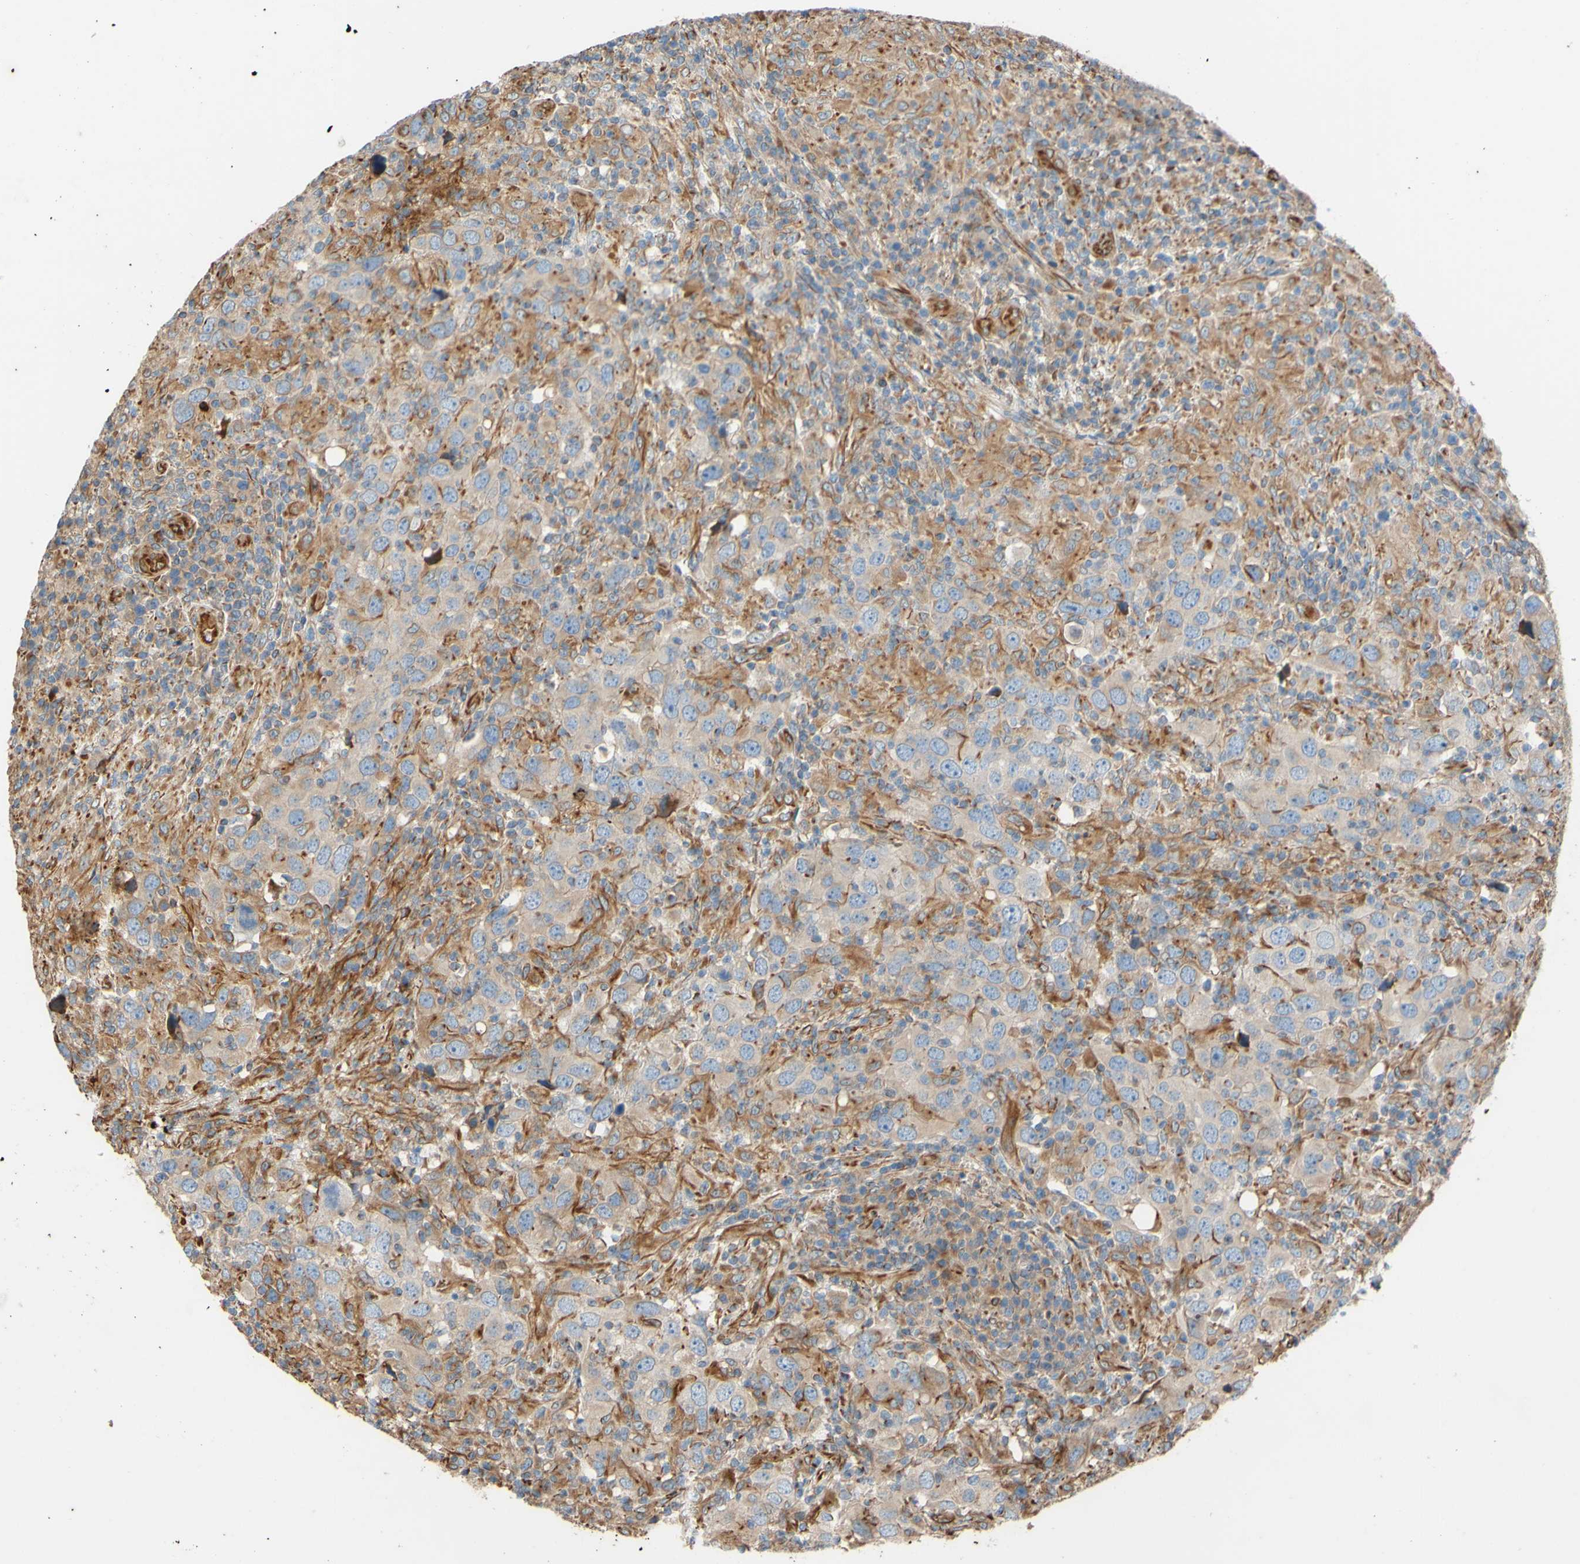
{"staining": {"intensity": "weak", "quantity": ">75%", "location": "cytoplasmic/membranous"}, "tissue": "head and neck cancer", "cell_type": "Tumor cells", "image_type": "cancer", "snomed": [{"axis": "morphology", "description": "Adenocarcinoma, NOS"}, {"axis": "topography", "description": "Salivary gland"}, {"axis": "topography", "description": "Head-Neck"}], "caption": "Tumor cells display low levels of weak cytoplasmic/membranous expression in about >75% of cells in adenocarcinoma (head and neck).", "gene": "C1orf43", "patient": {"sex": "female", "age": 65}}